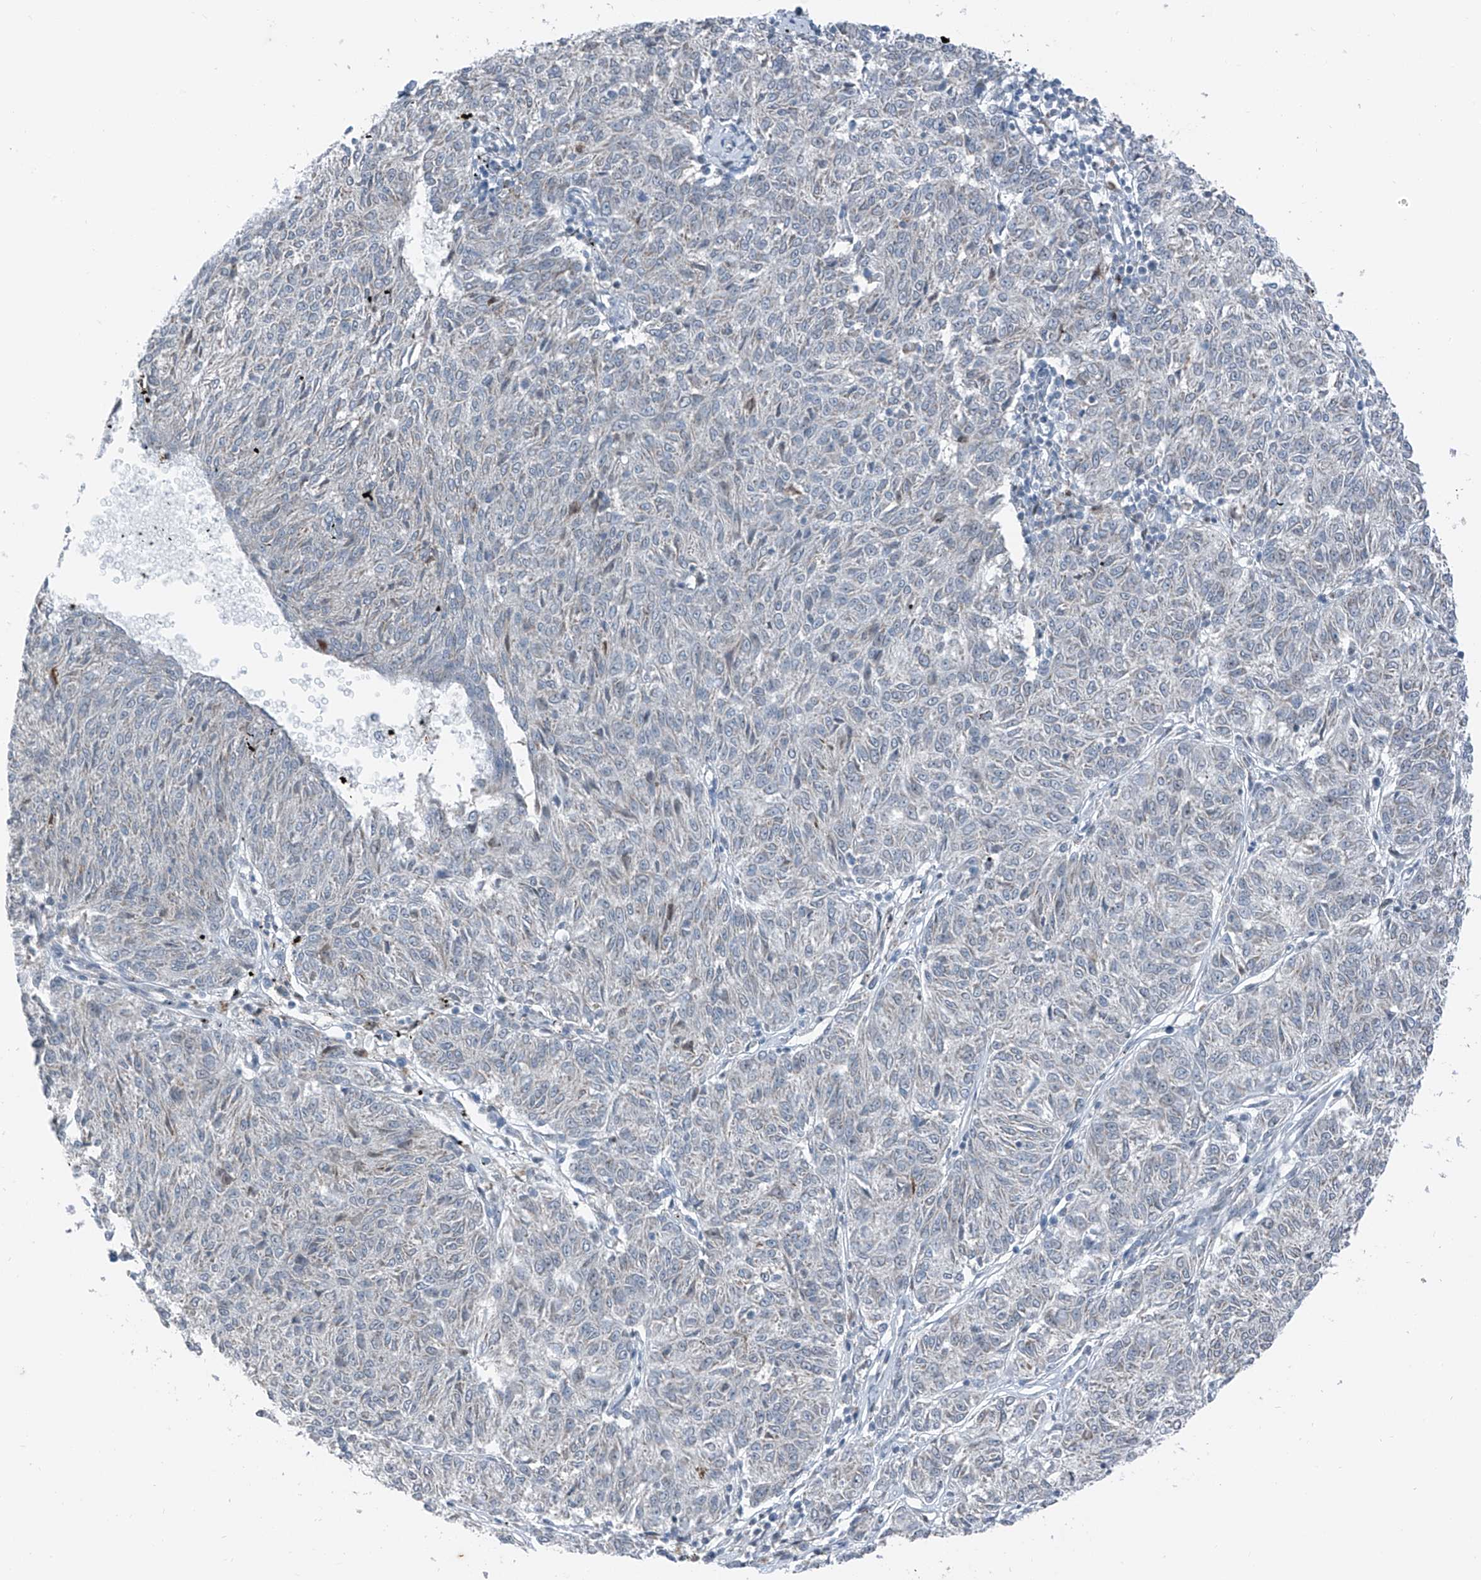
{"staining": {"intensity": "negative", "quantity": "none", "location": "none"}, "tissue": "melanoma", "cell_type": "Tumor cells", "image_type": "cancer", "snomed": [{"axis": "morphology", "description": "Malignant melanoma, NOS"}, {"axis": "topography", "description": "Skin"}], "caption": "Tumor cells are negative for protein expression in human melanoma.", "gene": "DYRK1B", "patient": {"sex": "female", "age": 72}}